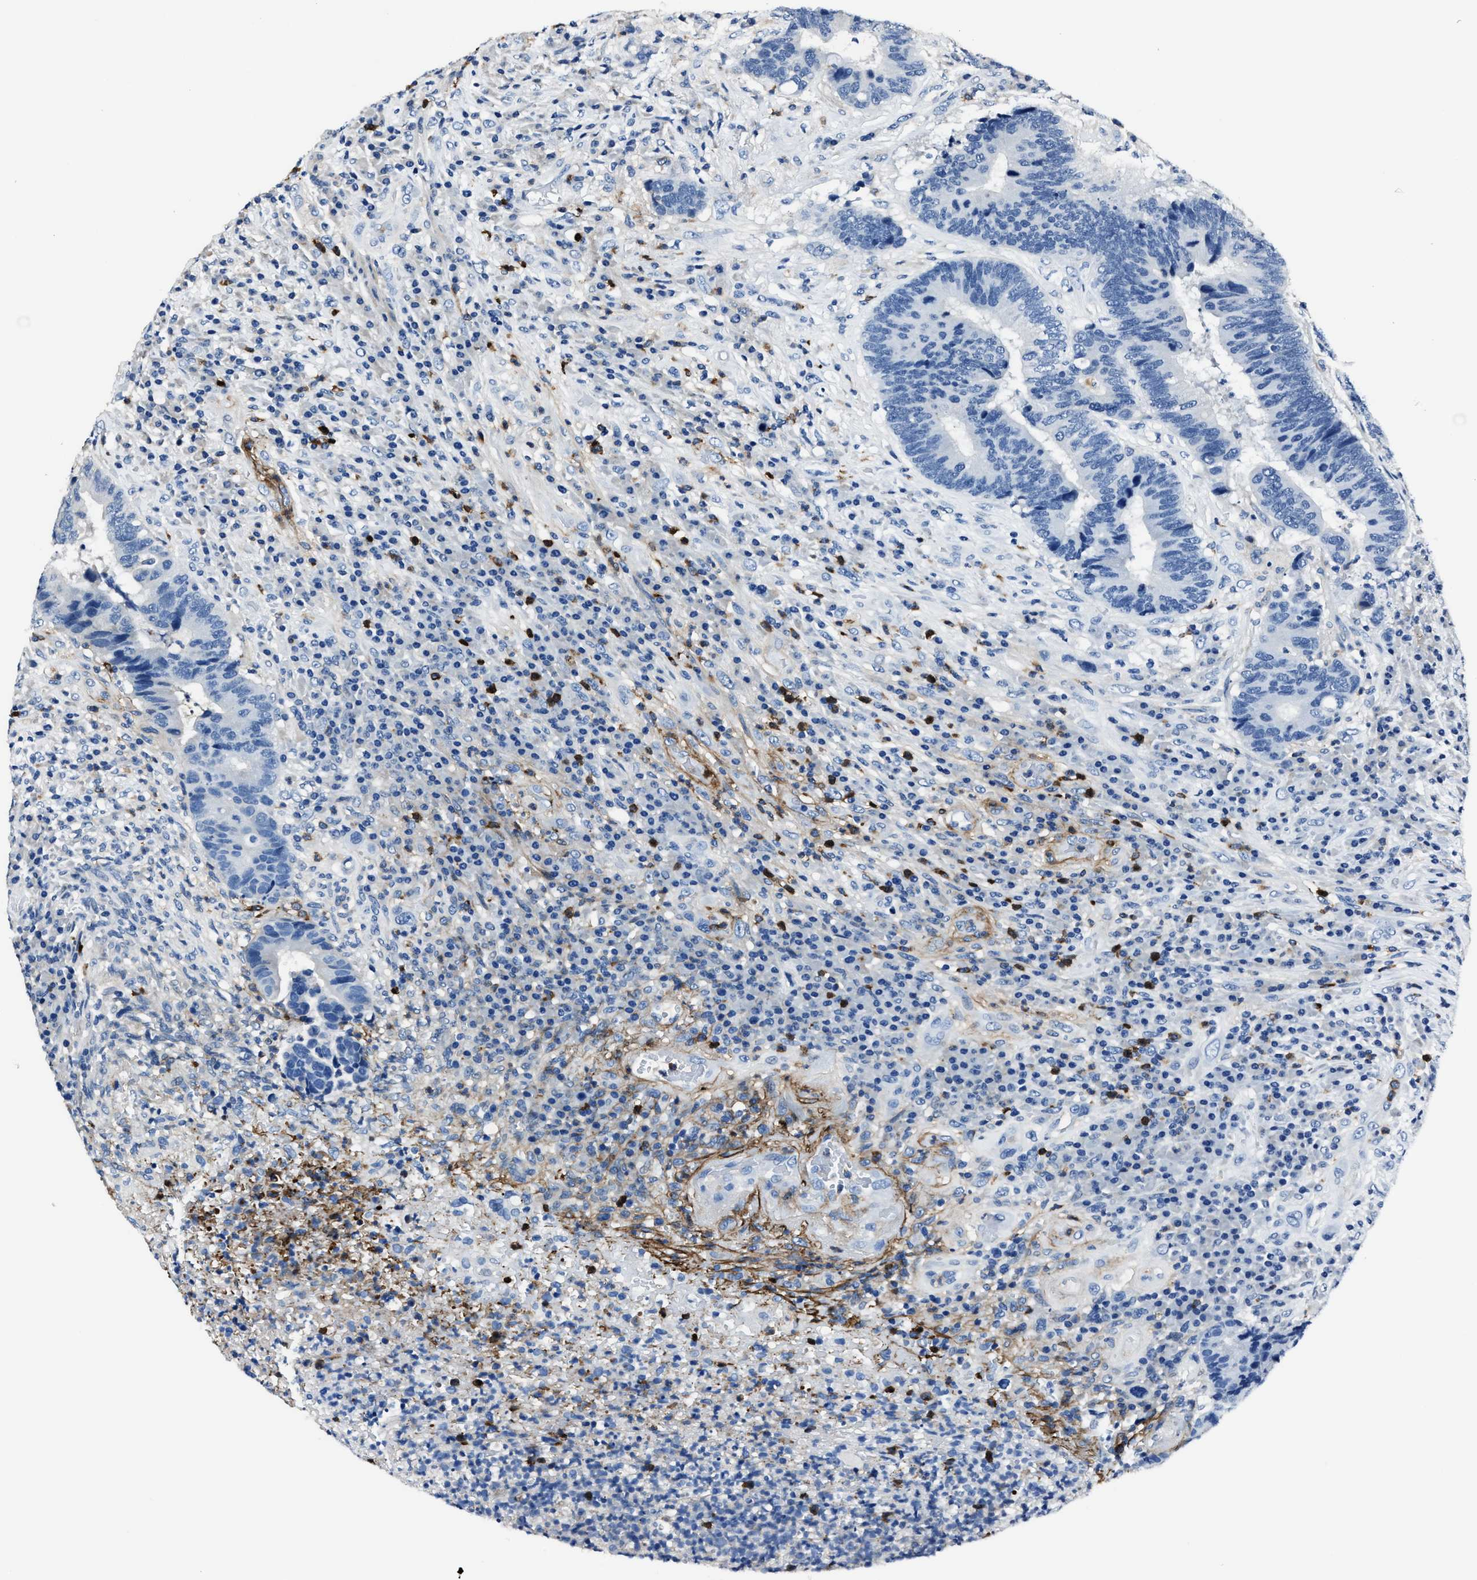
{"staining": {"intensity": "negative", "quantity": "none", "location": "none"}, "tissue": "colorectal cancer", "cell_type": "Tumor cells", "image_type": "cancer", "snomed": [{"axis": "morphology", "description": "Adenocarcinoma, NOS"}, {"axis": "topography", "description": "Rectum"}], "caption": "Human adenocarcinoma (colorectal) stained for a protein using immunohistochemistry displays no expression in tumor cells.", "gene": "FGL2", "patient": {"sex": "female", "age": 89}}